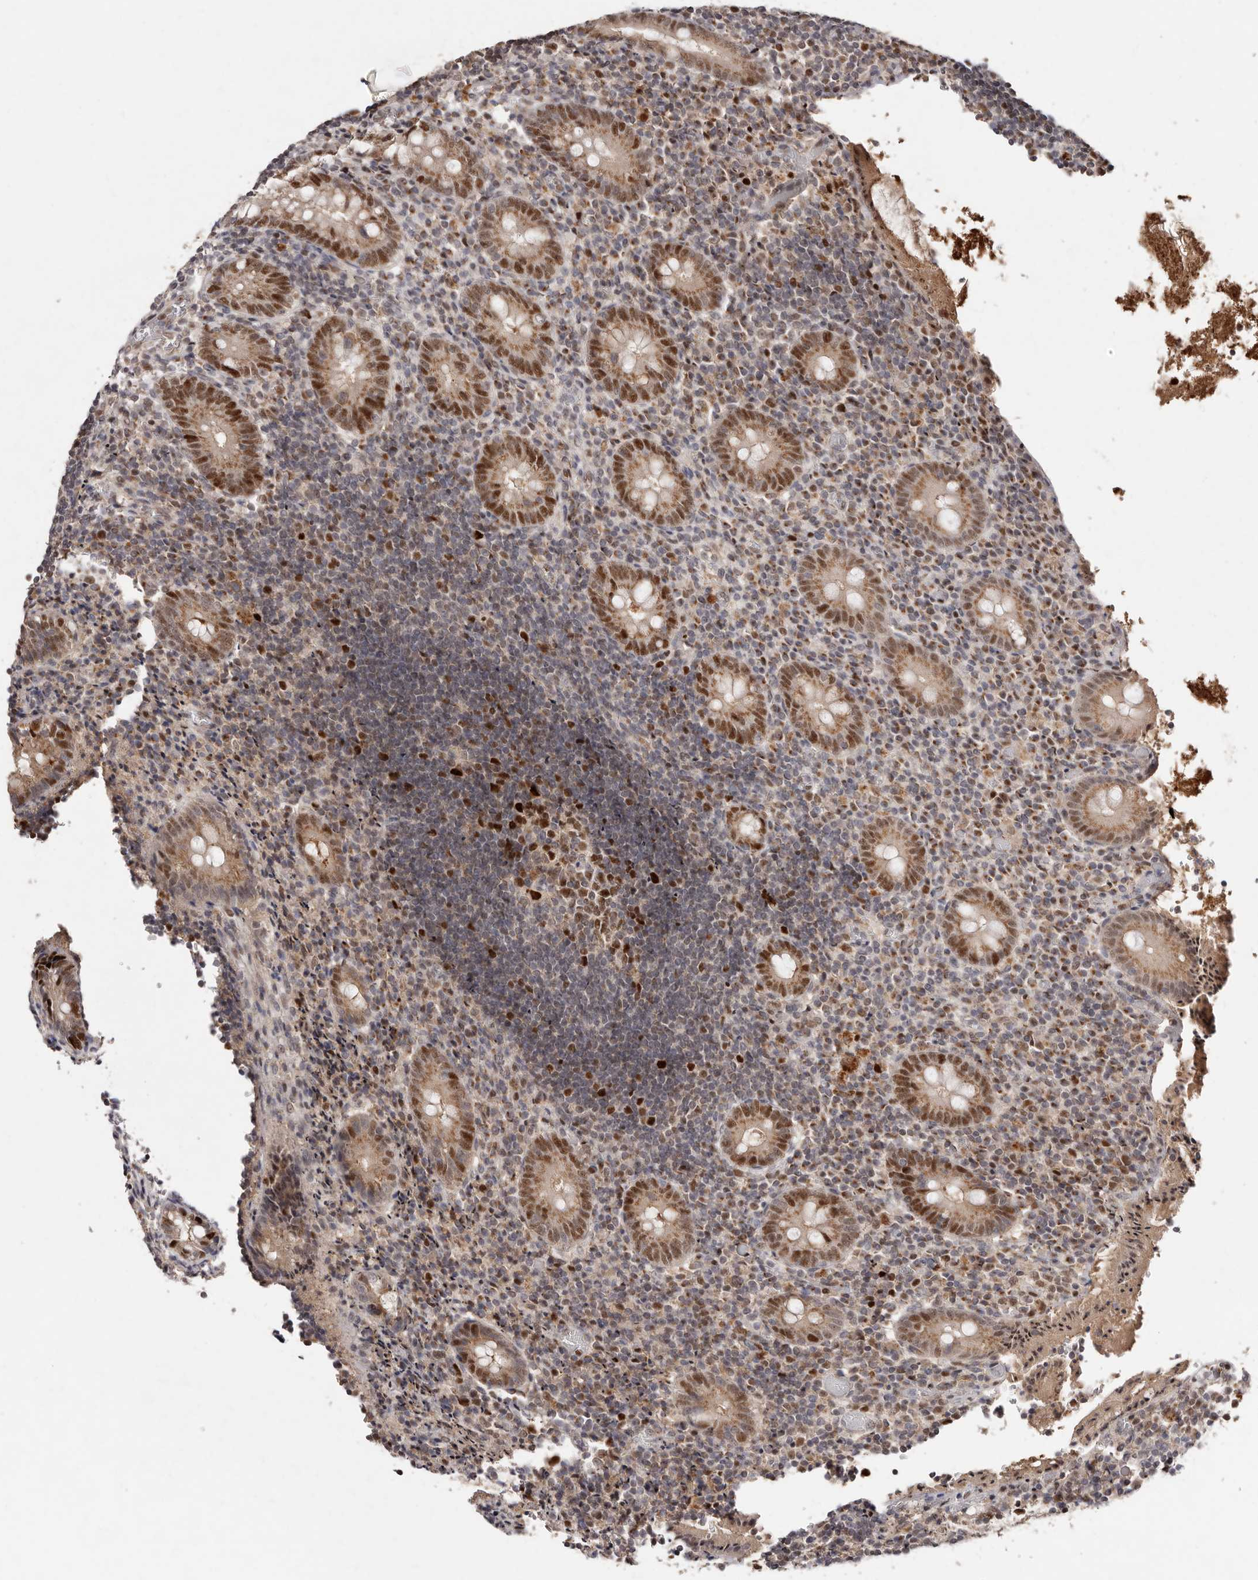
{"staining": {"intensity": "moderate", "quantity": ">75%", "location": "cytoplasmic/membranous,nuclear"}, "tissue": "appendix", "cell_type": "Glandular cells", "image_type": "normal", "snomed": [{"axis": "morphology", "description": "Normal tissue, NOS"}, {"axis": "topography", "description": "Appendix"}], "caption": "This micrograph demonstrates immunohistochemistry (IHC) staining of benign appendix, with medium moderate cytoplasmic/membranous,nuclear expression in about >75% of glandular cells.", "gene": "KLF7", "patient": {"sex": "female", "age": 17}}